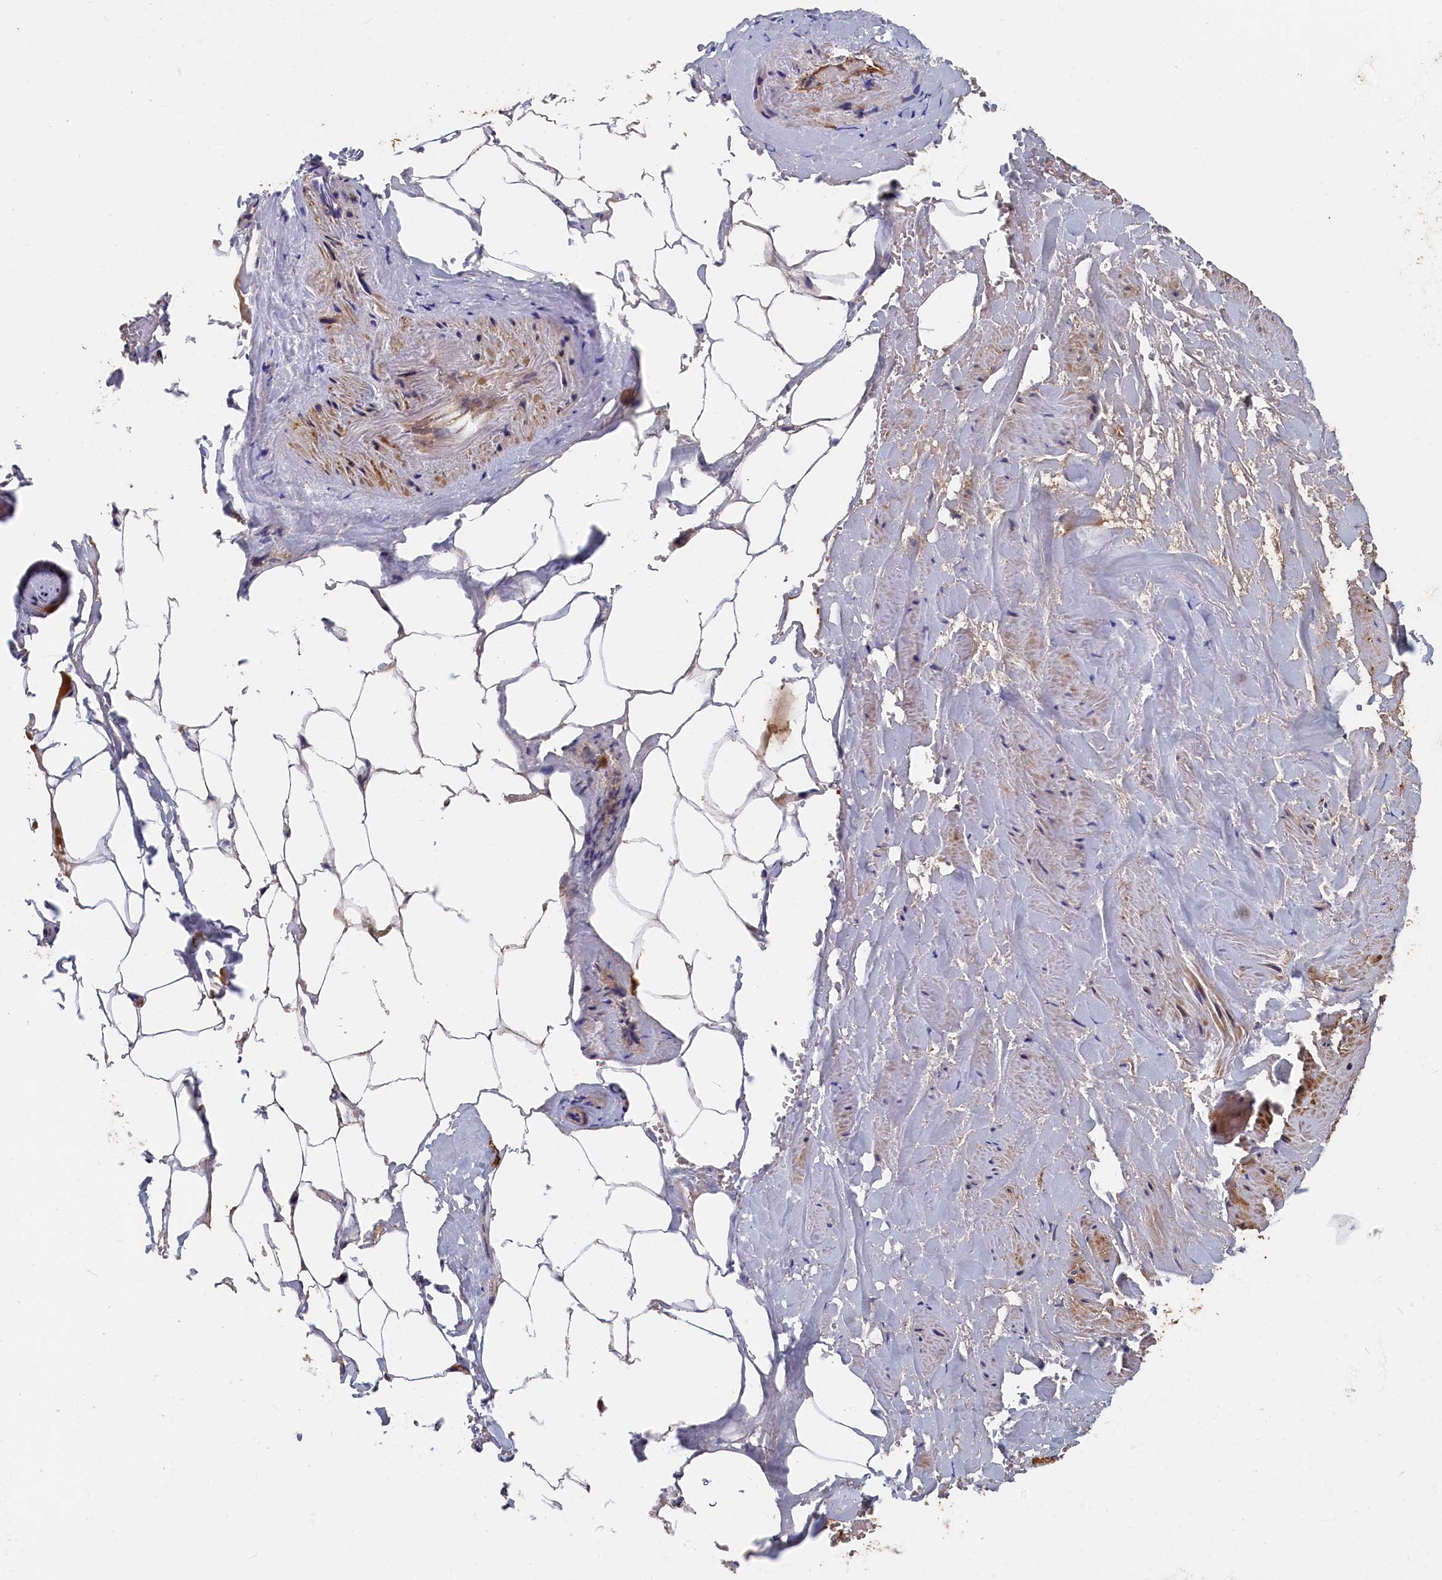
{"staining": {"intensity": "weak", "quantity": "25%-75%", "location": "cytoplasmic/membranous"}, "tissue": "adipose tissue", "cell_type": "Adipocytes", "image_type": "normal", "snomed": [{"axis": "morphology", "description": "Normal tissue, NOS"}, {"axis": "morphology", "description": "Adenocarcinoma, Low grade"}, {"axis": "topography", "description": "Prostate"}, {"axis": "topography", "description": "Peripheral nerve tissue"}], "caption": "Immunohistochemistry (IHC) photomicrograph of normal human adipose tissue stained for a protein (brown), which shows low levels of weak cytoplasmic/membranous positivity in about 25%-75% of adipocytes.", "gene": "RMI2", "patient": {"sex": "male", "age": 63}}